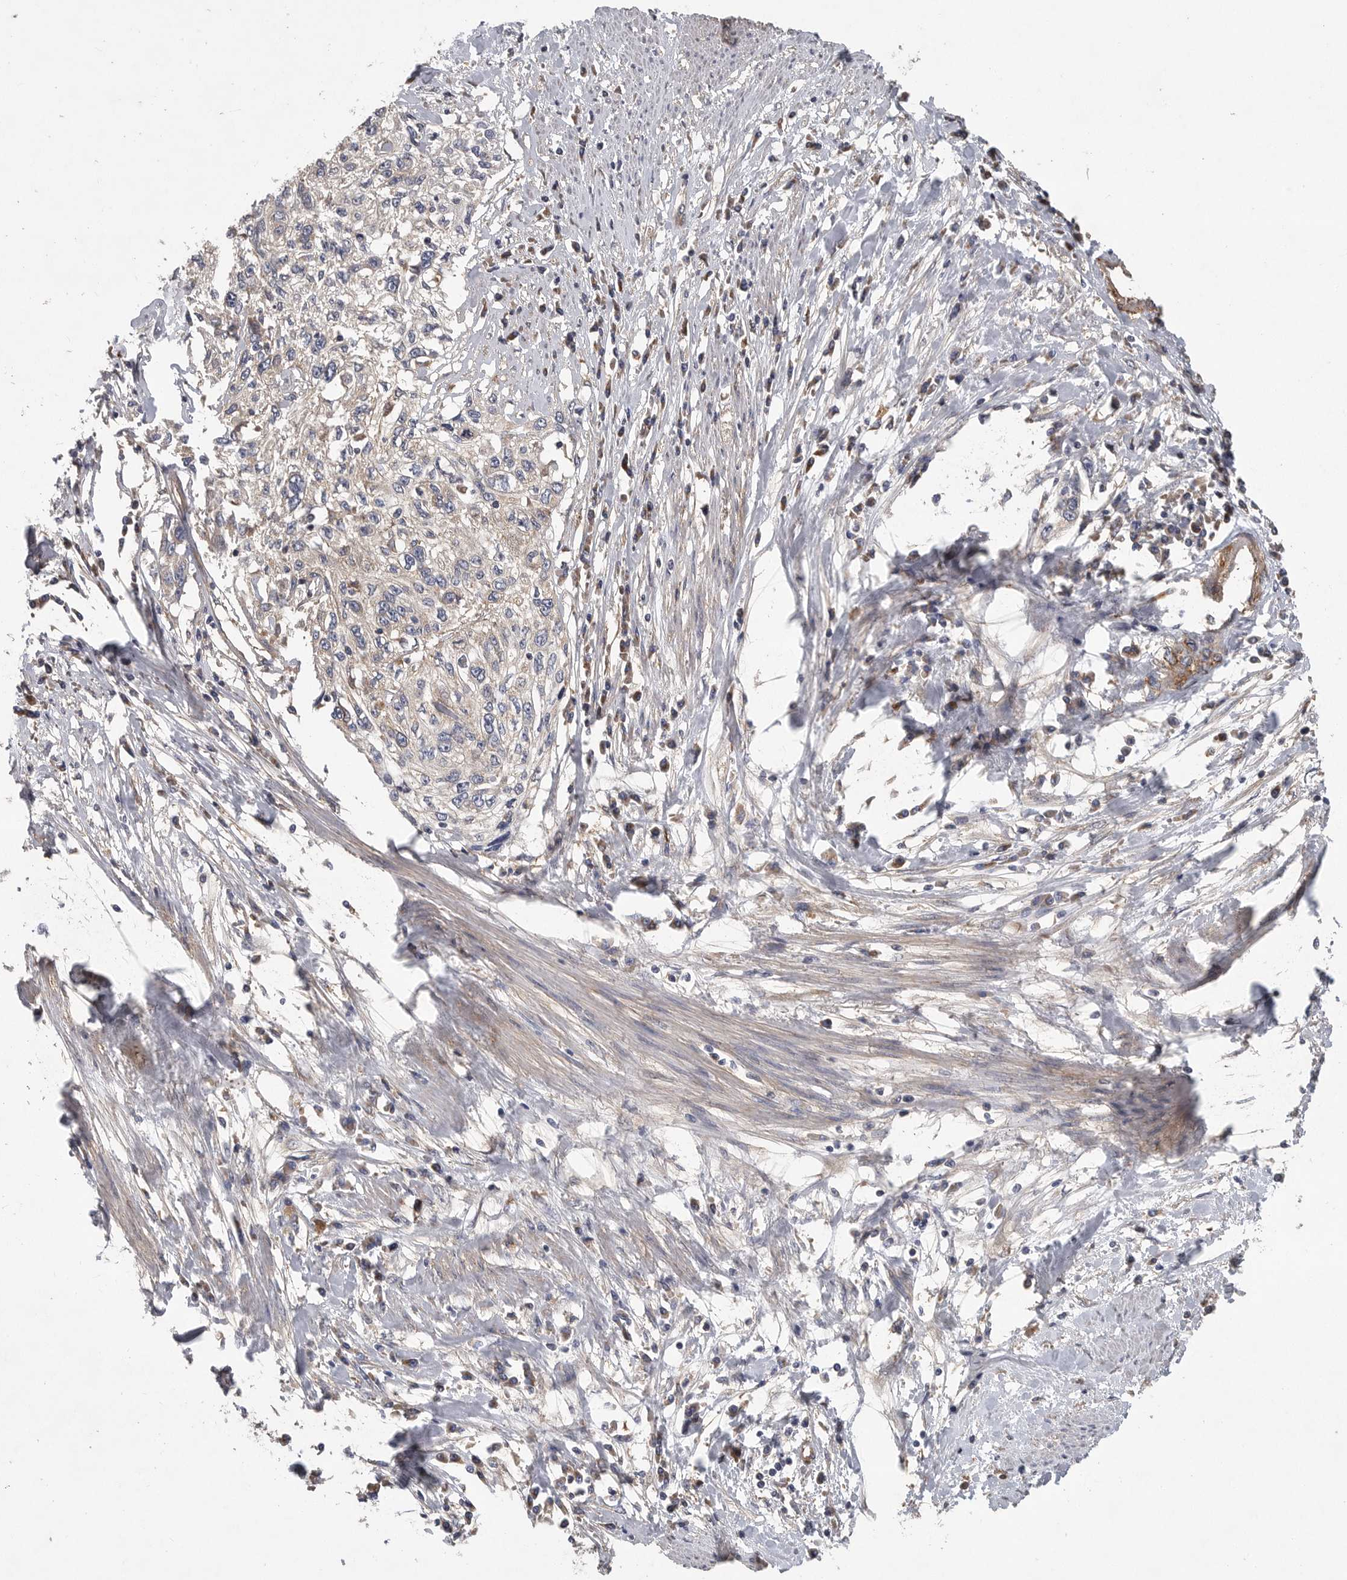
{"staining": {"intensity": "negative", "quantity": "none", "location": "none"}, "tissue": "cervical cancer", "cell_type": "Tumor cells", "image_type": "cancer", "snomed": [{"axis": "morphology", "description": "Squamous cell carcinoma, NOS"}, {"axis": "topography", "description": "Cervix"}], "caption": "Immunohistochemical staining of human cervical cancer (squamous cell carcinoma) displays no significant positivity in tumor cells.", "gene": "OXR1", "patient": {"sex": "female", "age": 57}}